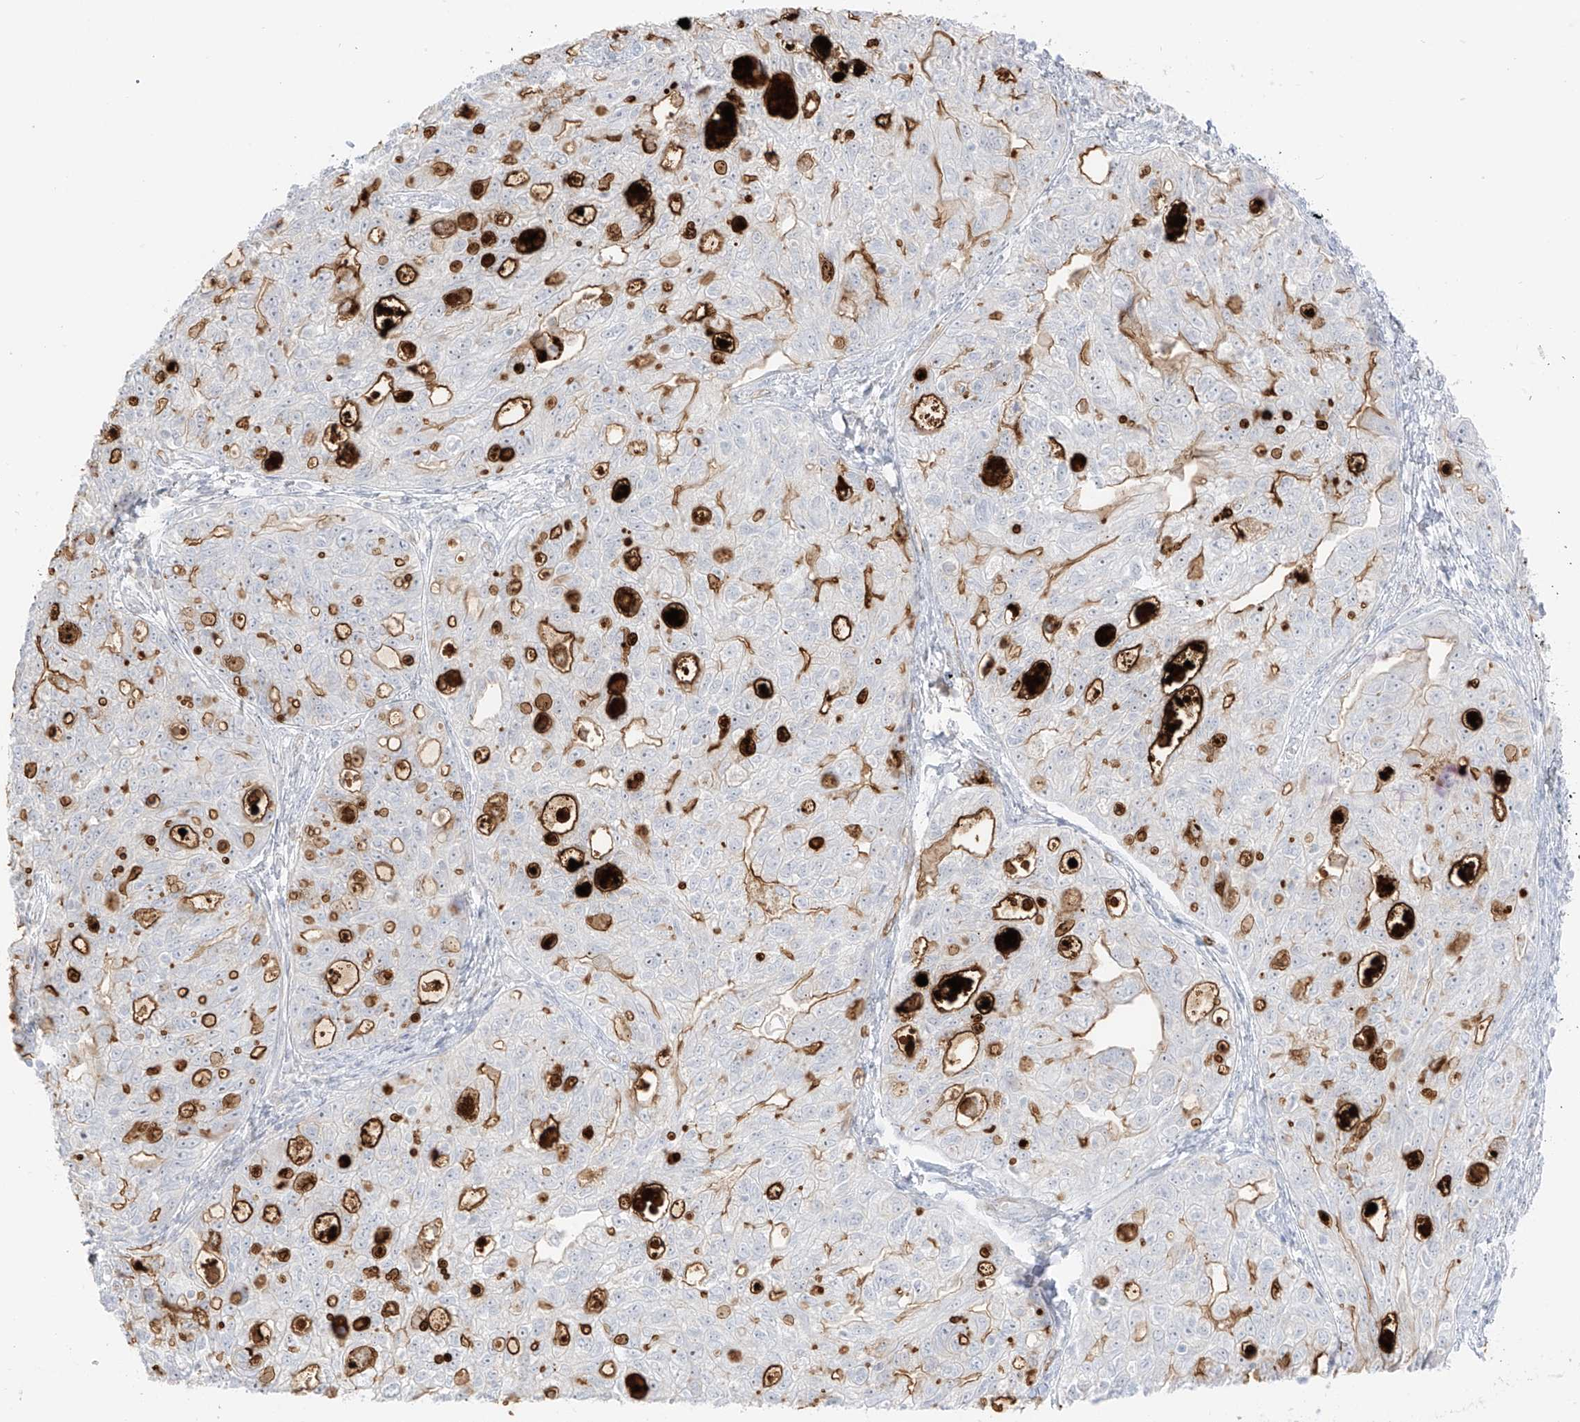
{"staining": {"intensity": "strong", "quantity": "<25%", "location": "cytoplasmic/membranous"}, "tissue": "ovarian cancer", "cell_type": "Tumor cells", "image_type": "cancer", "snomed": [{"axis": "morphology", "description": "Carcinoma, NOS"}, {"axis": "morphology", "description": "Cystadenocarcinoma, serous, NOS"}, {"axis": "topography", "description": "Ovary"}], "caption": "Ovarian serous cystadenocarcinoma tissue reveals strong cytoplasmic/membranous expression in approximately <25% of tumor cells, visualized by immunohistochemistry. (brown staining indicates protein expression, while blue staining denotes nuclei).", "gene": "C11orf87", "patient": {"sex": "female", "age": 69}}